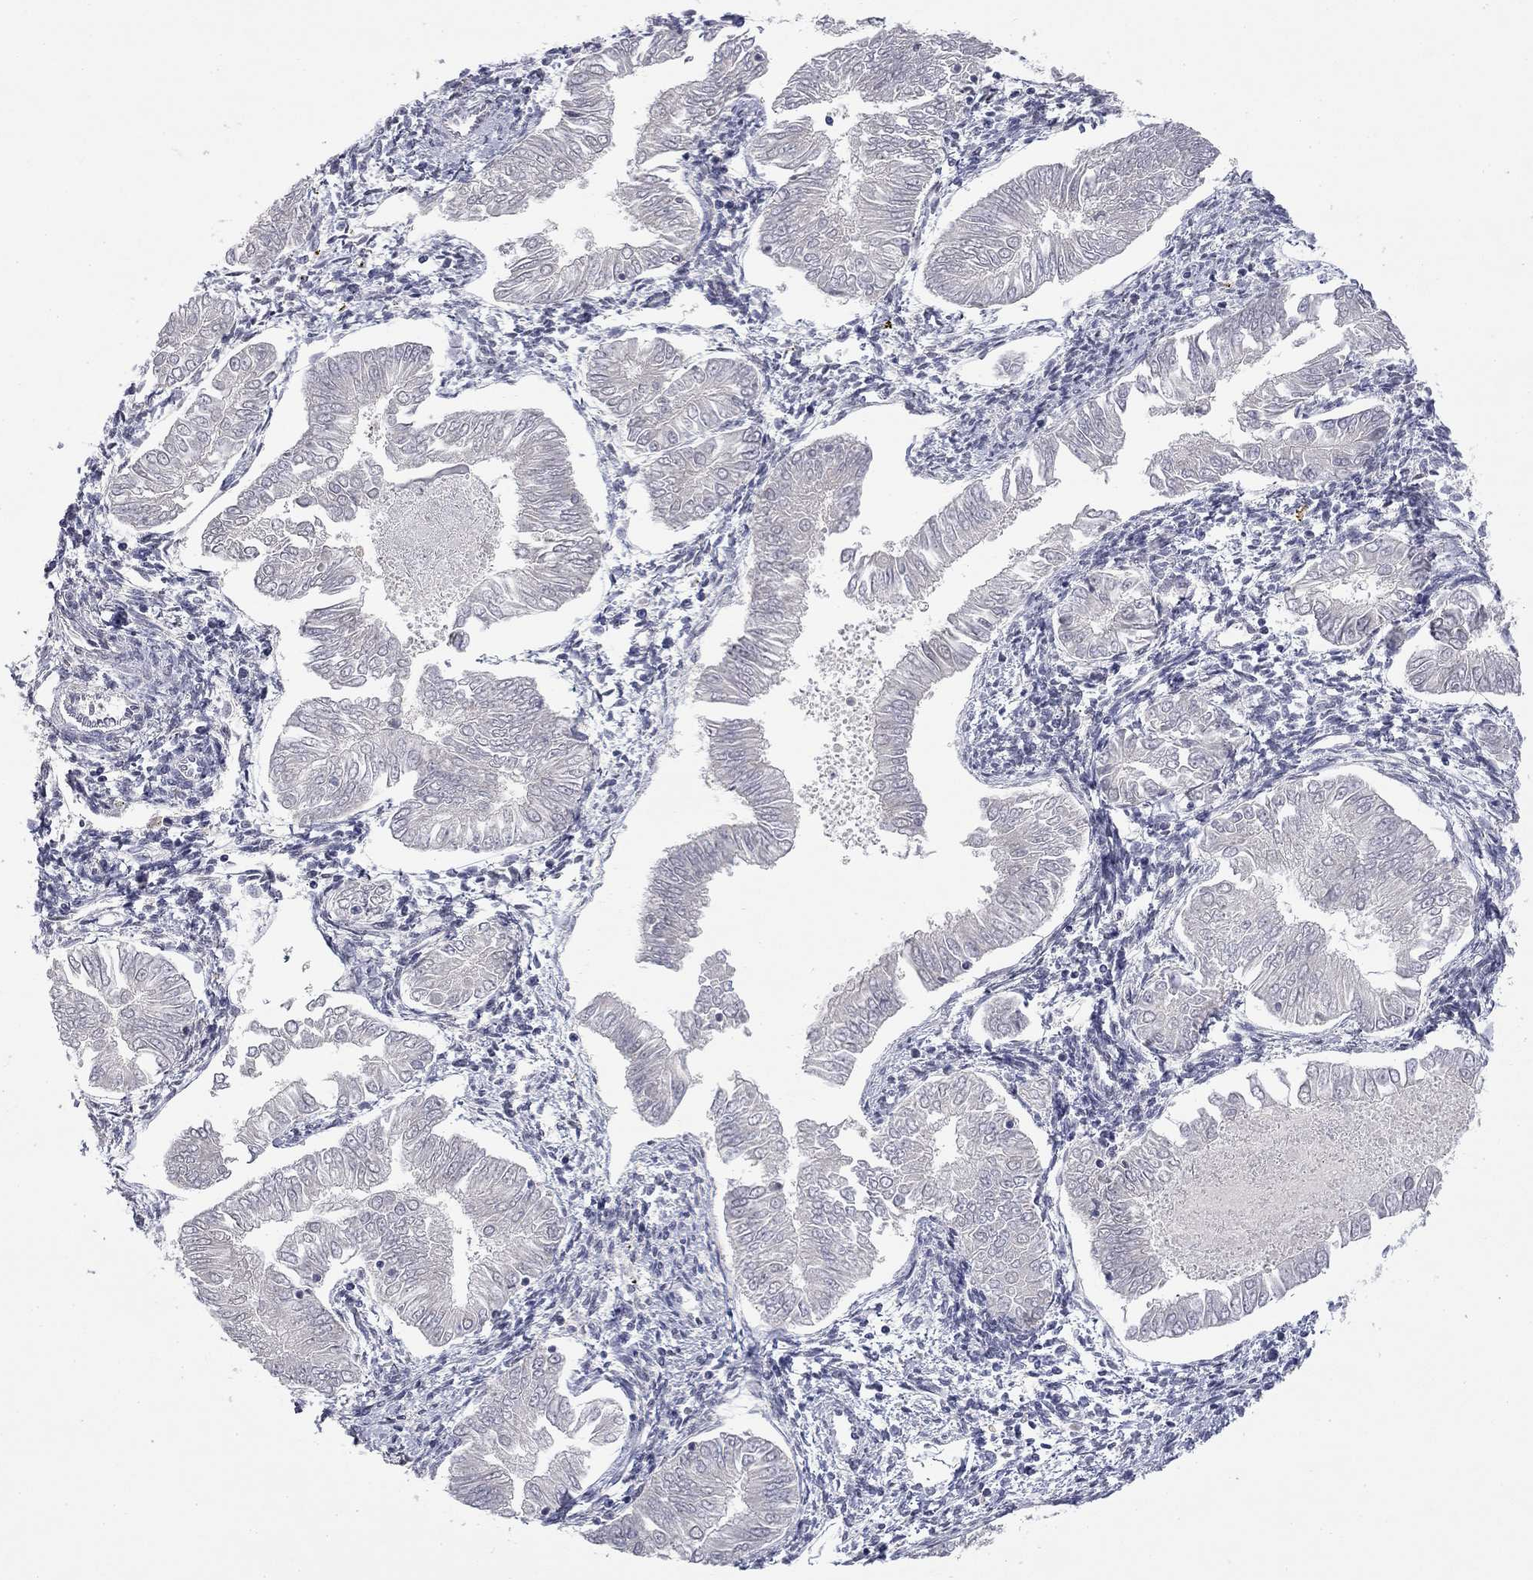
{"staining": {"intensity": "negative", "quantity": "none", "location": "none"}, "tissue": "endometrial cancer", "cell_type": "Tumor cells", "image_type": "cancer", "snomed": [{"axis": "morphology", "description": "Adenocarcinoma, NOS"}, {"axis": "topography", "description": "Endometrium"}], "caption": "Tumor cells are negative for brown protein staining in endometrial cancer.", "gene": "SLC51A", "patient": {"sex": "female", "age": 53}}